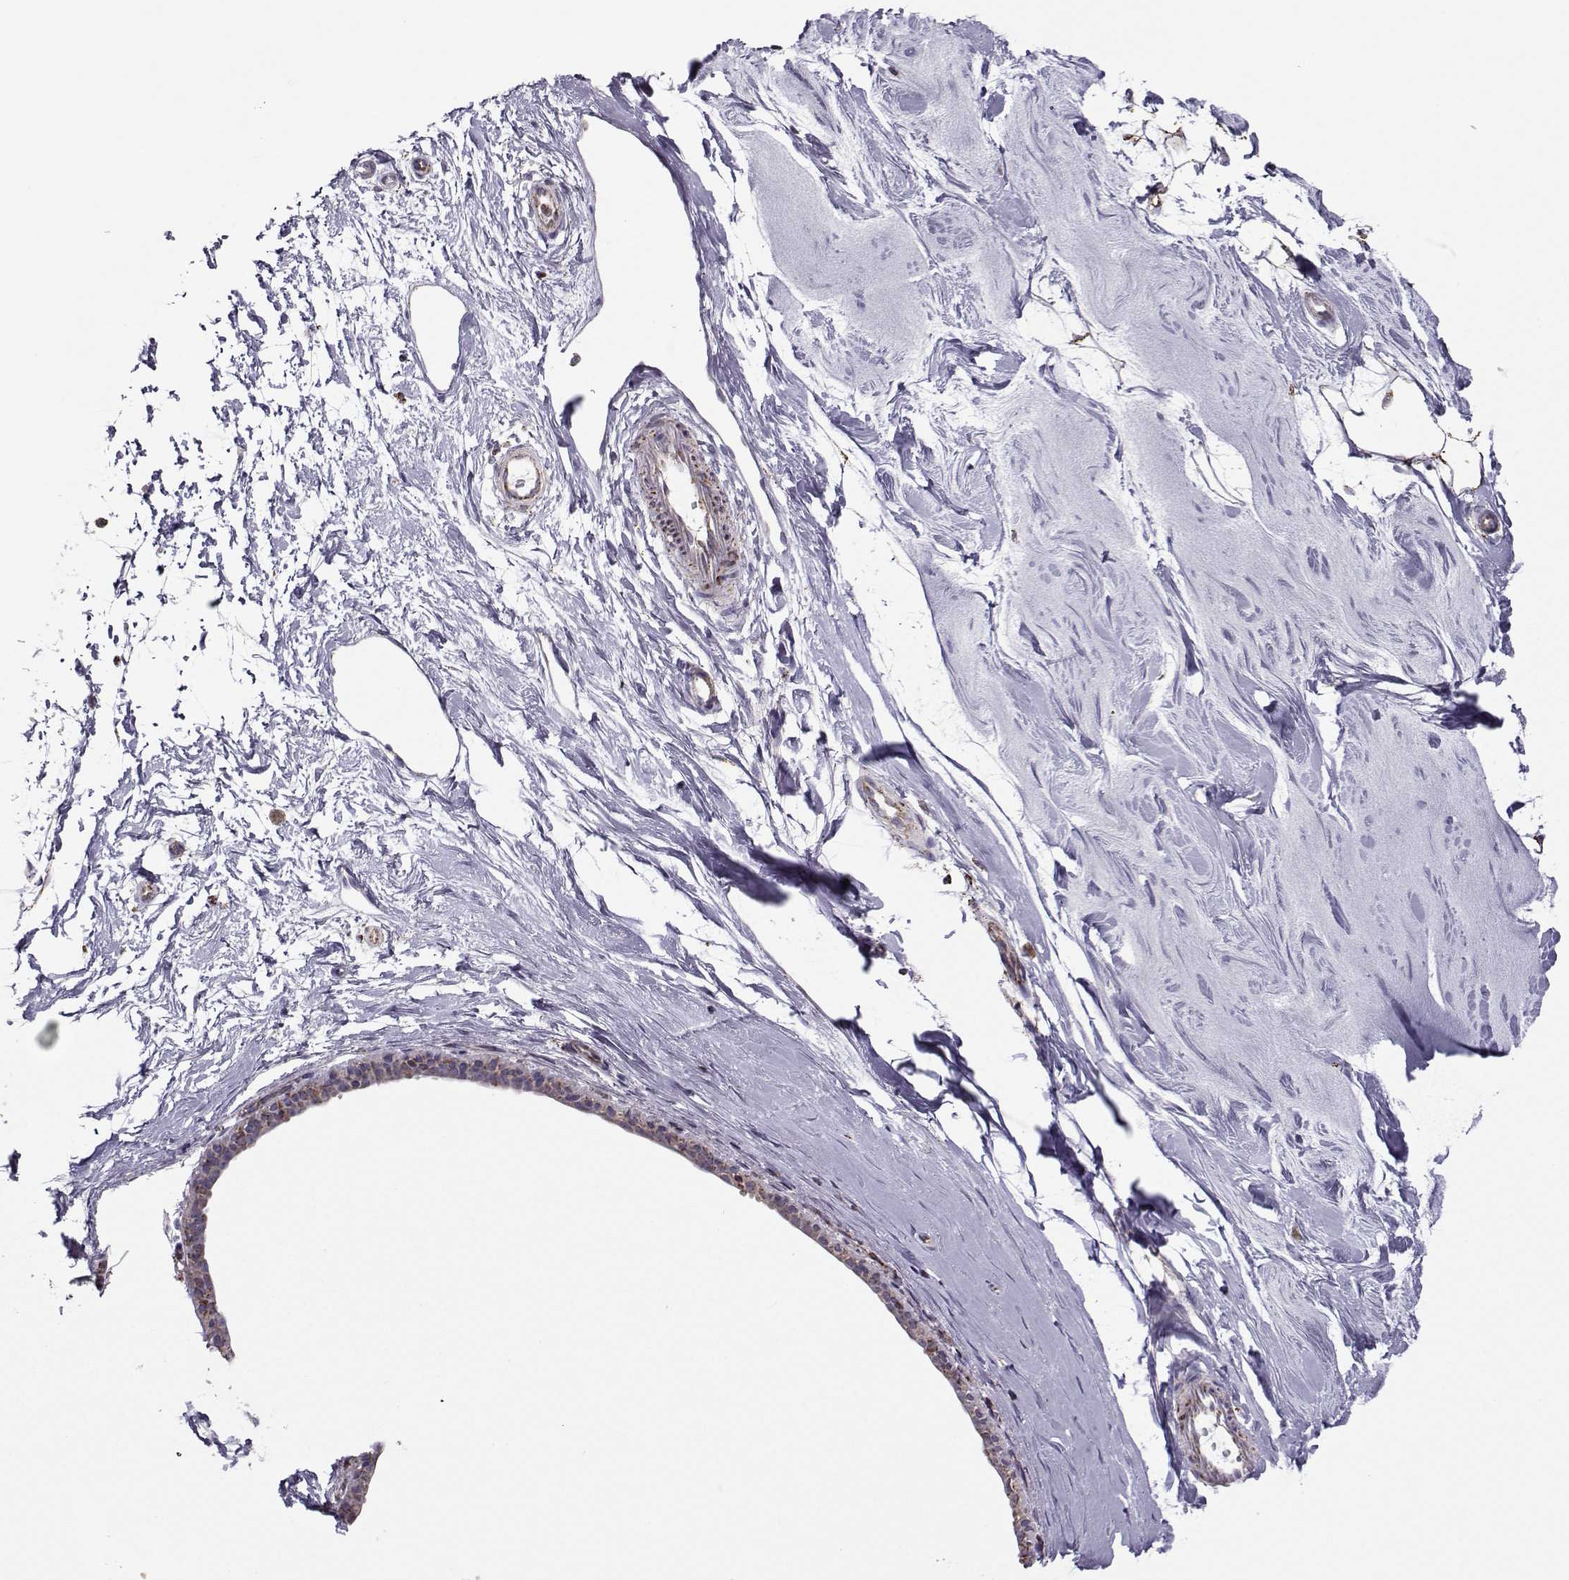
{"staining": {"intensity": "negative", "quantity": "none", "location": "none"}, "tissue": "breast", "cell_type": "Adipocytes", "image_type": "normal", "snomed": [{"axis": "morphology", "description": "Normal tissue, NOS"}, {"axis": "topography", "description": "Breast"}], "caption": "This micrograph is of normal breast stained with IHC to label a protein in brown with the nuclei are counter-stained blue. There is no expression in adipocytes. (Stains: DAB immunohistochemistry with hematoxylin counter stain, Microscopy: brightfield microscopy at high magnification).", "gene": "NECAB3", "patient": {"sex": "female", "age": 49}}